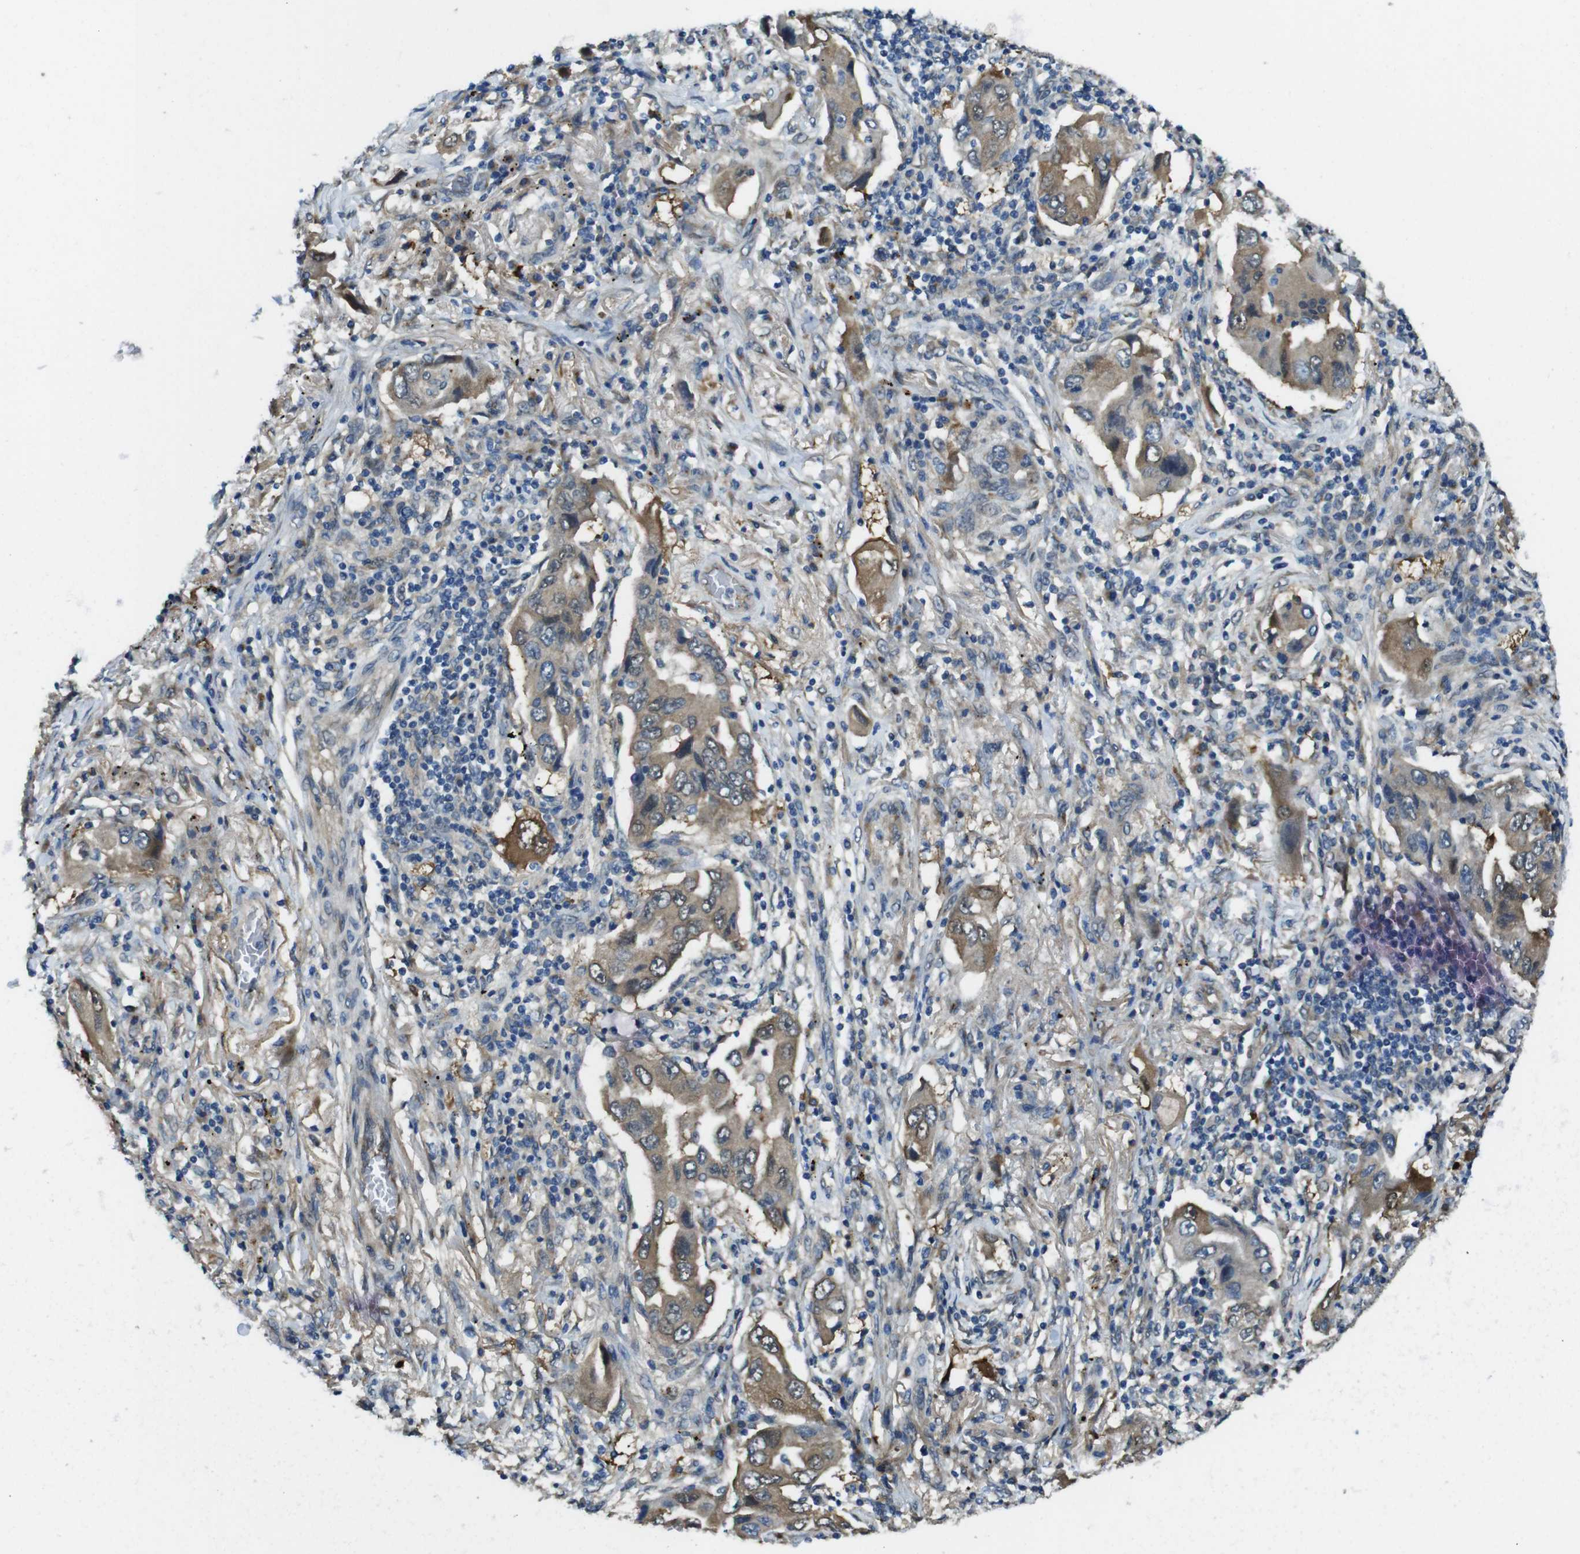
{"staining": {"intensity": "moderate", "quantity": ">75%", "location": "cytoplasmic/membranous"}, "tissue": "lung cancer", "cell_type": "Tumor cells", "image_type": "cancer", "snomed": [{"axis": "morphology", "description": "Adenocarcinoma, NOS"}, {"axis": "topography", "description": "Lung"}], "caption": "Immunohistochemical staining of human adenocarcinoma (lung) exhibits moderate cytoplasmic/membranous protein staining in approximately >75% of tumor cells.", "gene": "RAB6A", "patient": {"sex": "female", "age": 65}}